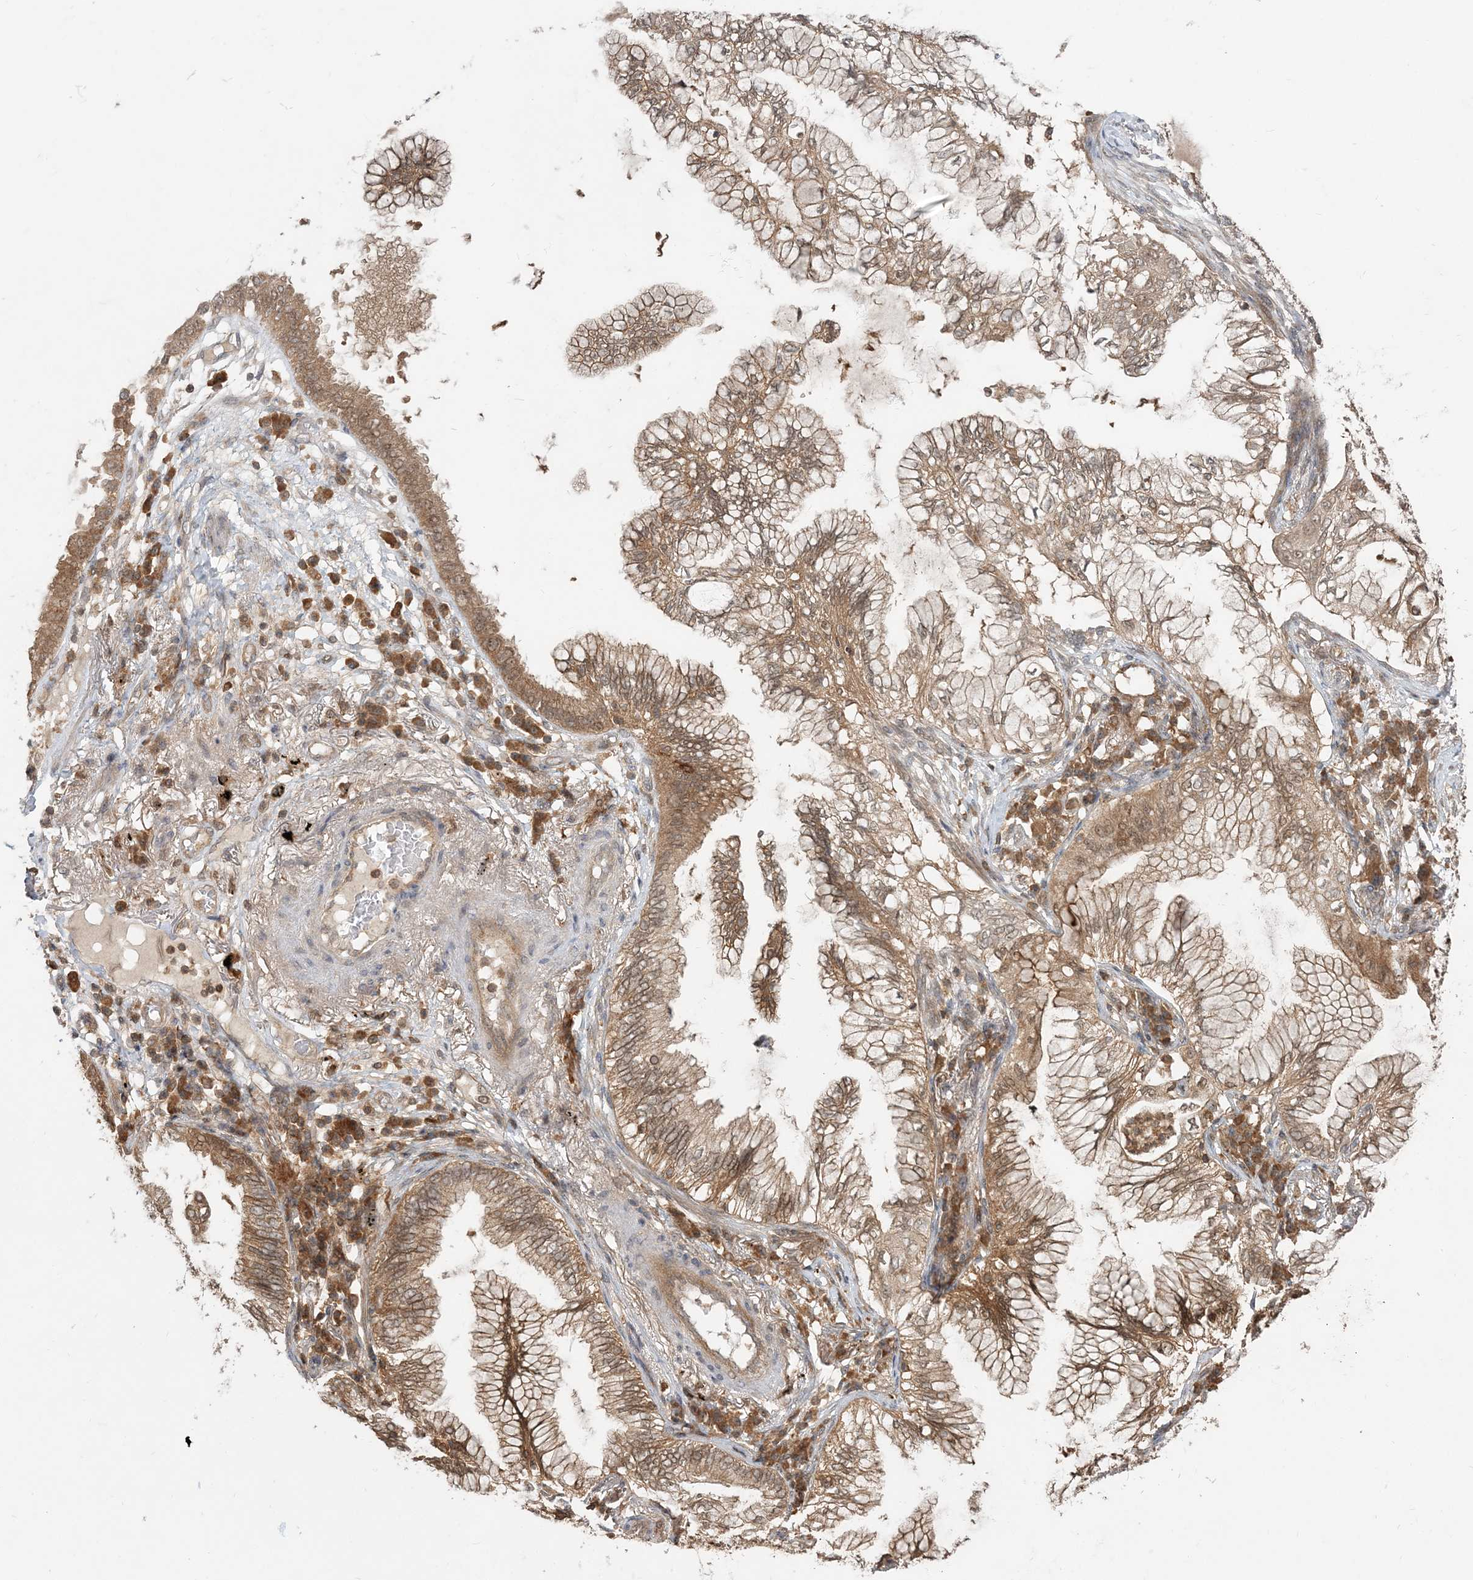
{"staining": {"intensity": "moderate", "quantity": ">75%", "location": "cytoplasmic/membranous,nuclear"}, "tissue": "lung cancer", "cell_type": "Tumor cells", "image_type": "cancer", "snomed": [{"axis": "morphology", "description": "Normal tissue, NOS"}, {"axis": "morphology", "description": "Adenocarcinoma, NOS"}, {"axis": "topography", "description": "Bronchus"}, {"axis": "topography", "description": "Lung"}], "caption": "Immunohistochemical staining of lung adenocarcinoma shows medium levels of moderate cytoplasmic/membranous and nuclear protein positivity in about >75% of tumor cells.", "gene": "CAB39", "patient": {"sex": "female", "age": 70}}